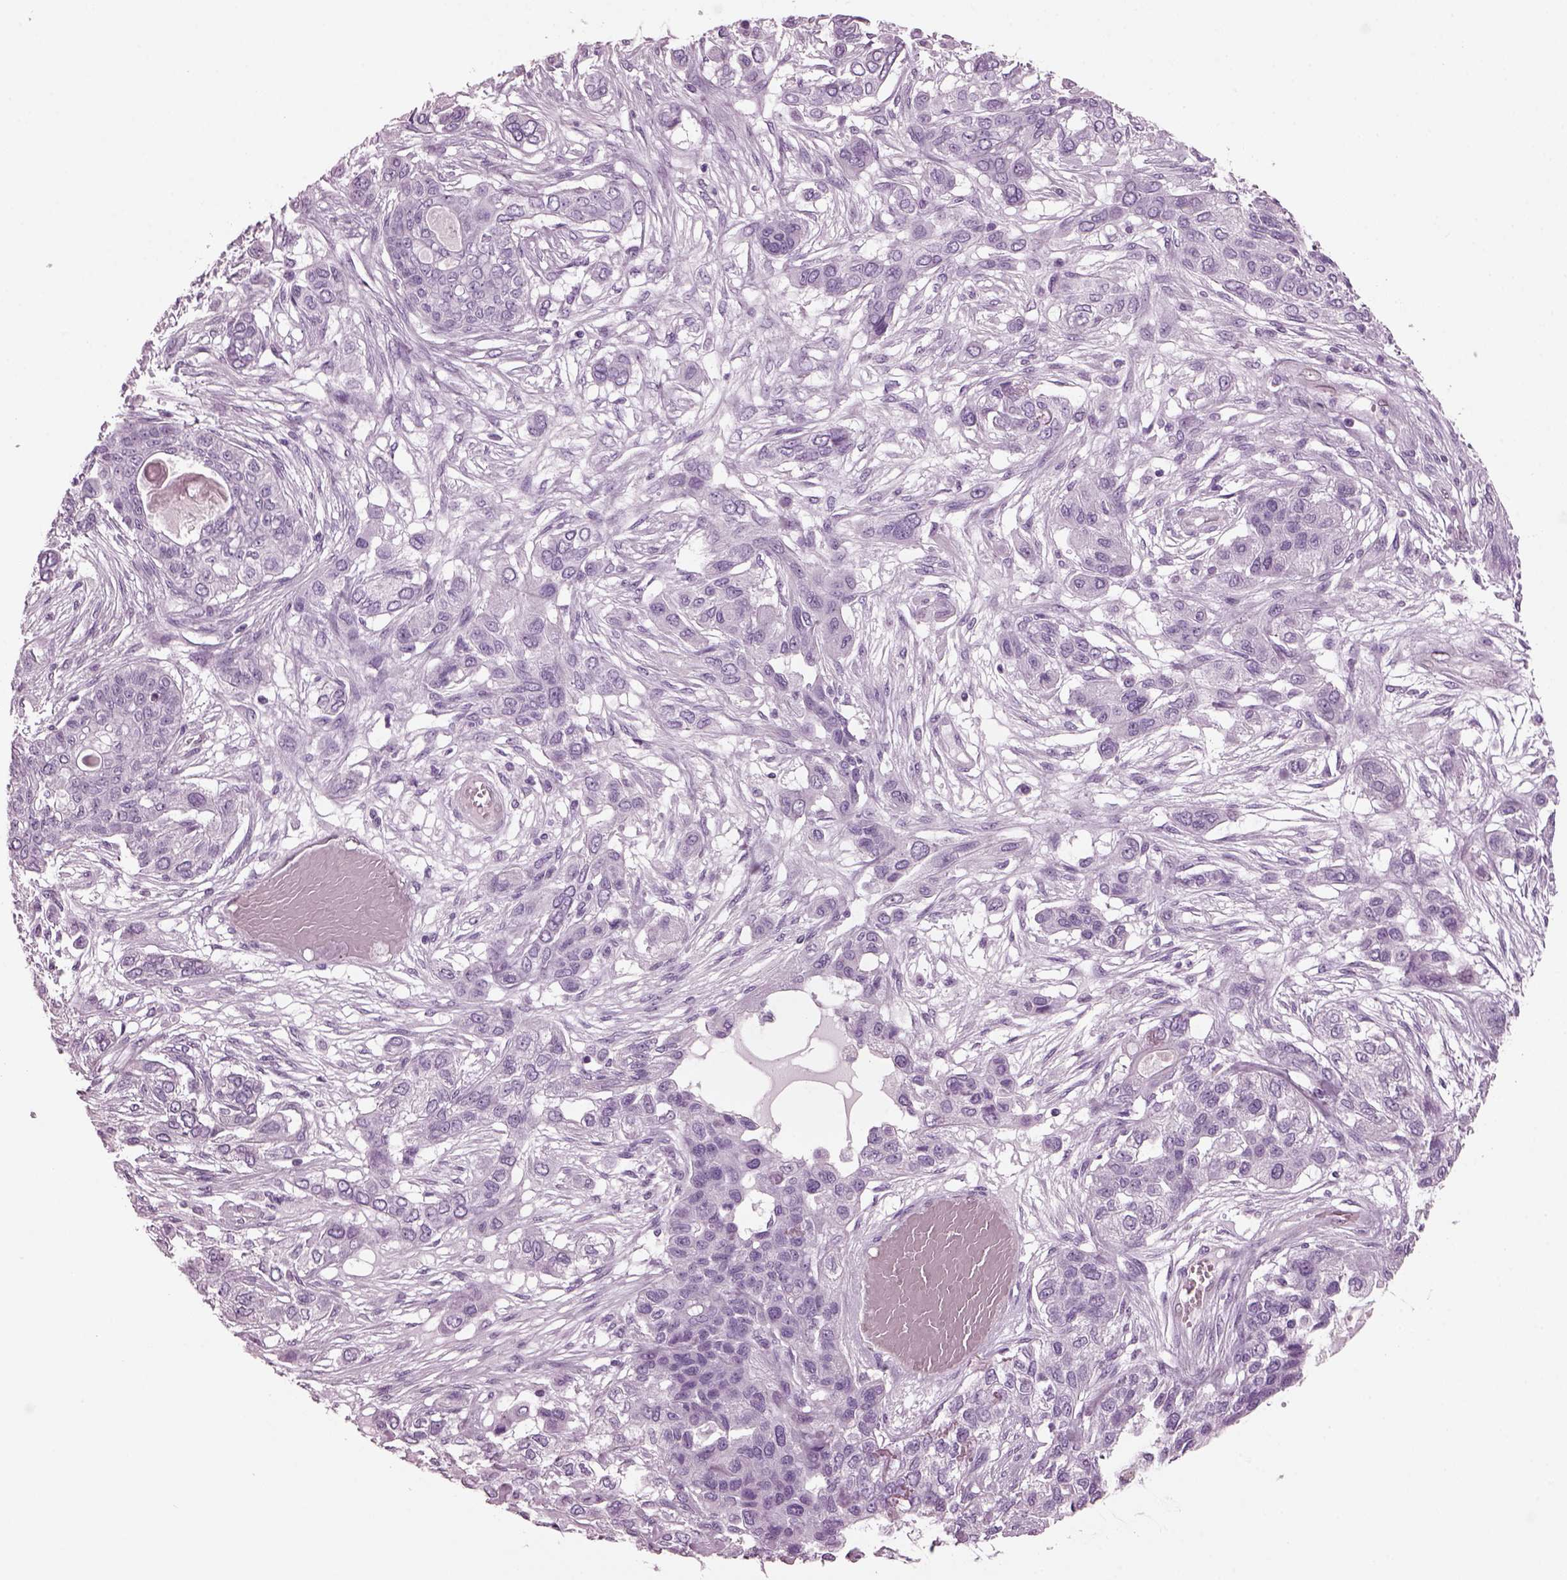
{"staining": {"intensity": "negative", "quantity": "none", "location": "none"}, "tissue": "lung cancer", "cell_type": "Tumor cells", "image_type": "cancer", "snomed": [{"axis": "morphology", "description": "Squamous cell carcinoma, NOS"}, {"axis": "topography", "description": "Lung"}], "caption": "Photomicrograph shows no significant protein staining in tumor cells of lung cancer.", "gene": "KRTAP3-2", "patient": {"sex": "female", "age": 70}}